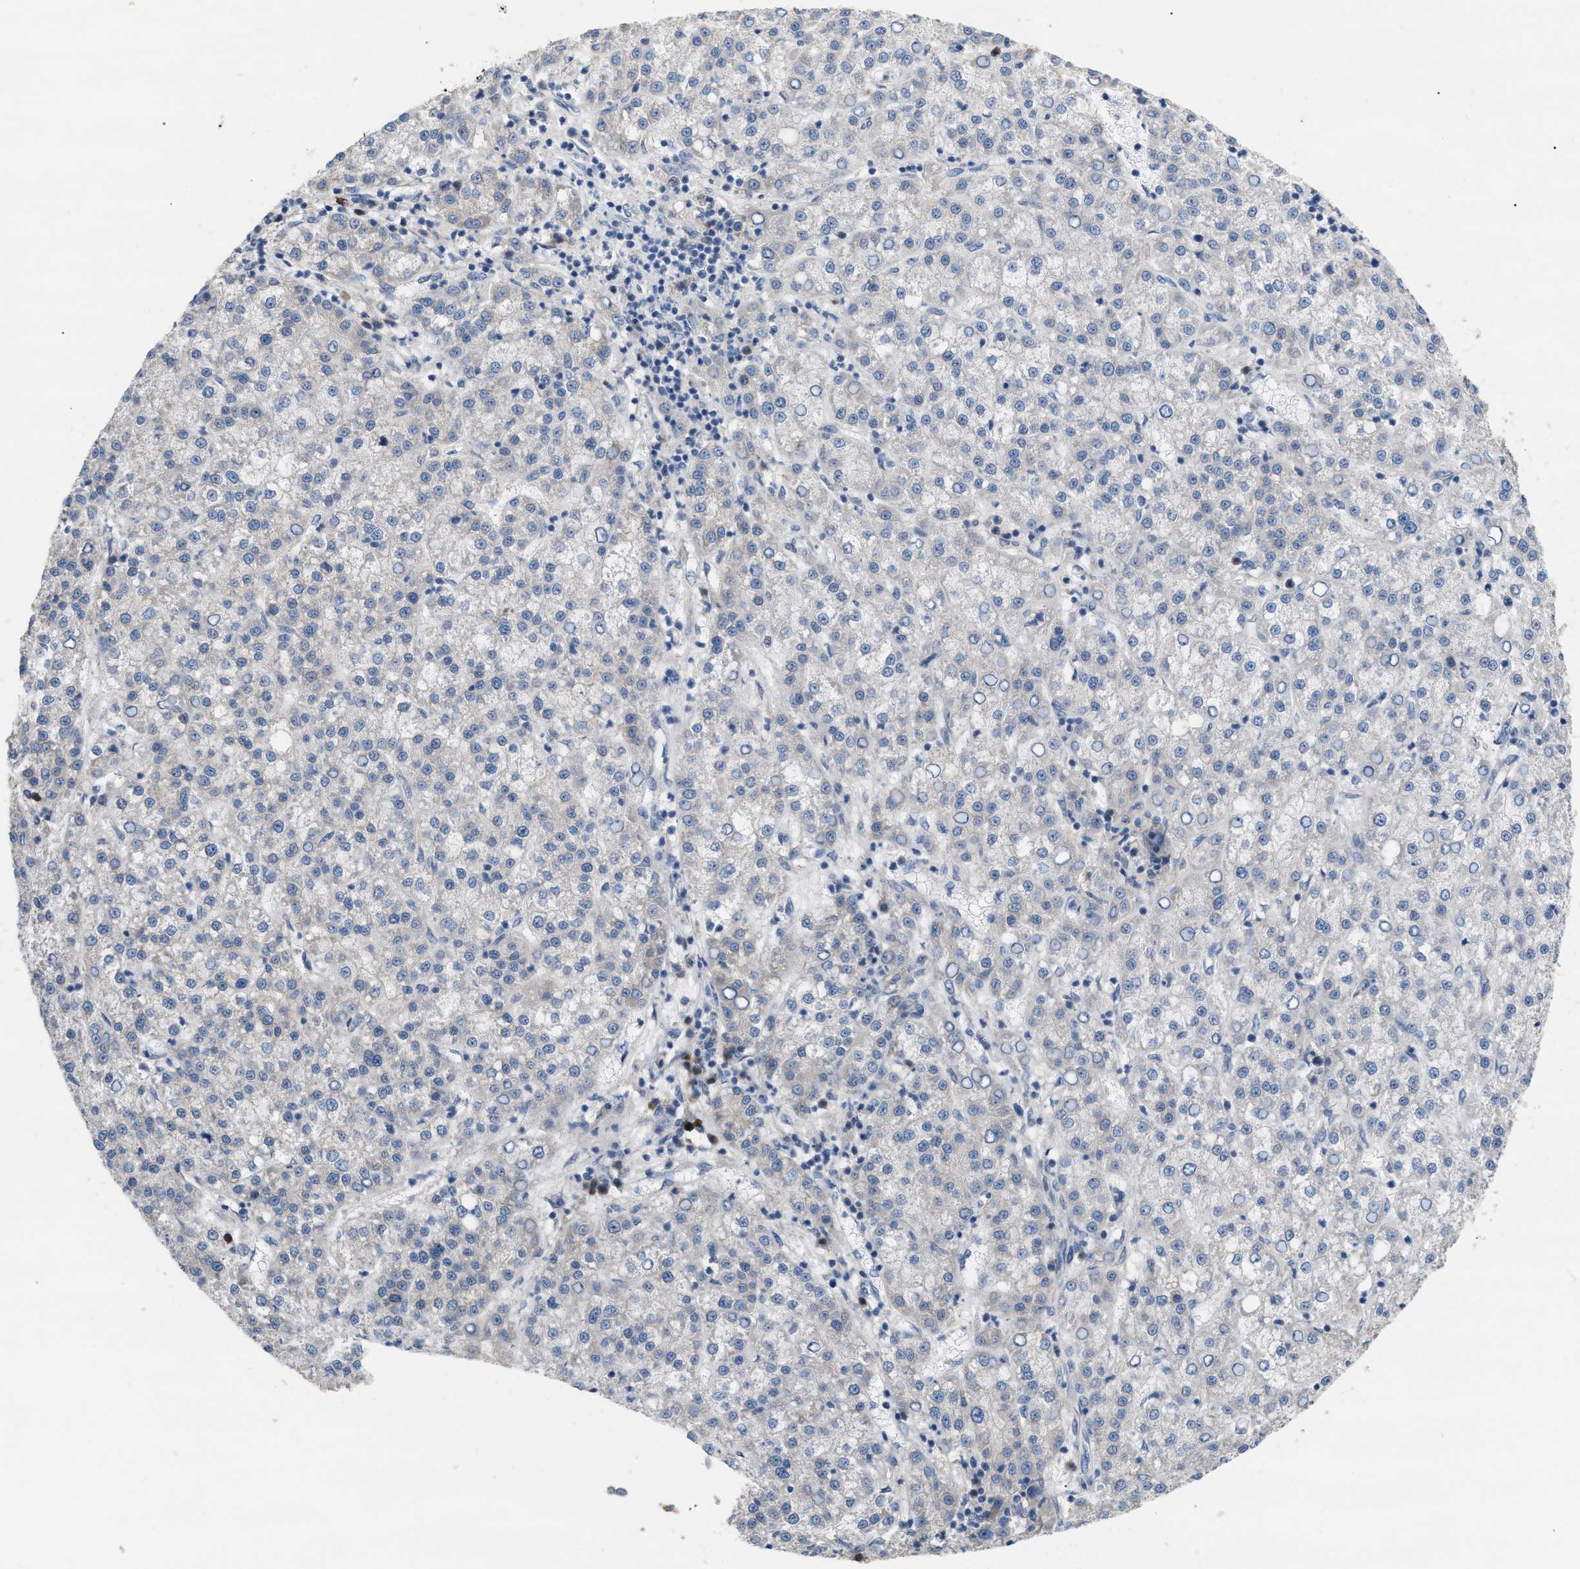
{"staining": {"intensity": "negative", "quantity": "none", "location": "none"}, "tissue": "liver cancer", "cell_type": "Tumor cells", "image_type": "cancer", "snomed": [{"axis": "morphology", "description": "Carcinoma, Hepatocellular, NOS"}, {"axis": "topography", "description": "Liver"}], "caption": "IHC photomicrograph of human liver cancer stained for a protein (brown), which displays no expression in tumor cells.", "gene": "DHX58", "patient": {"sex": "female", "age": 58}}